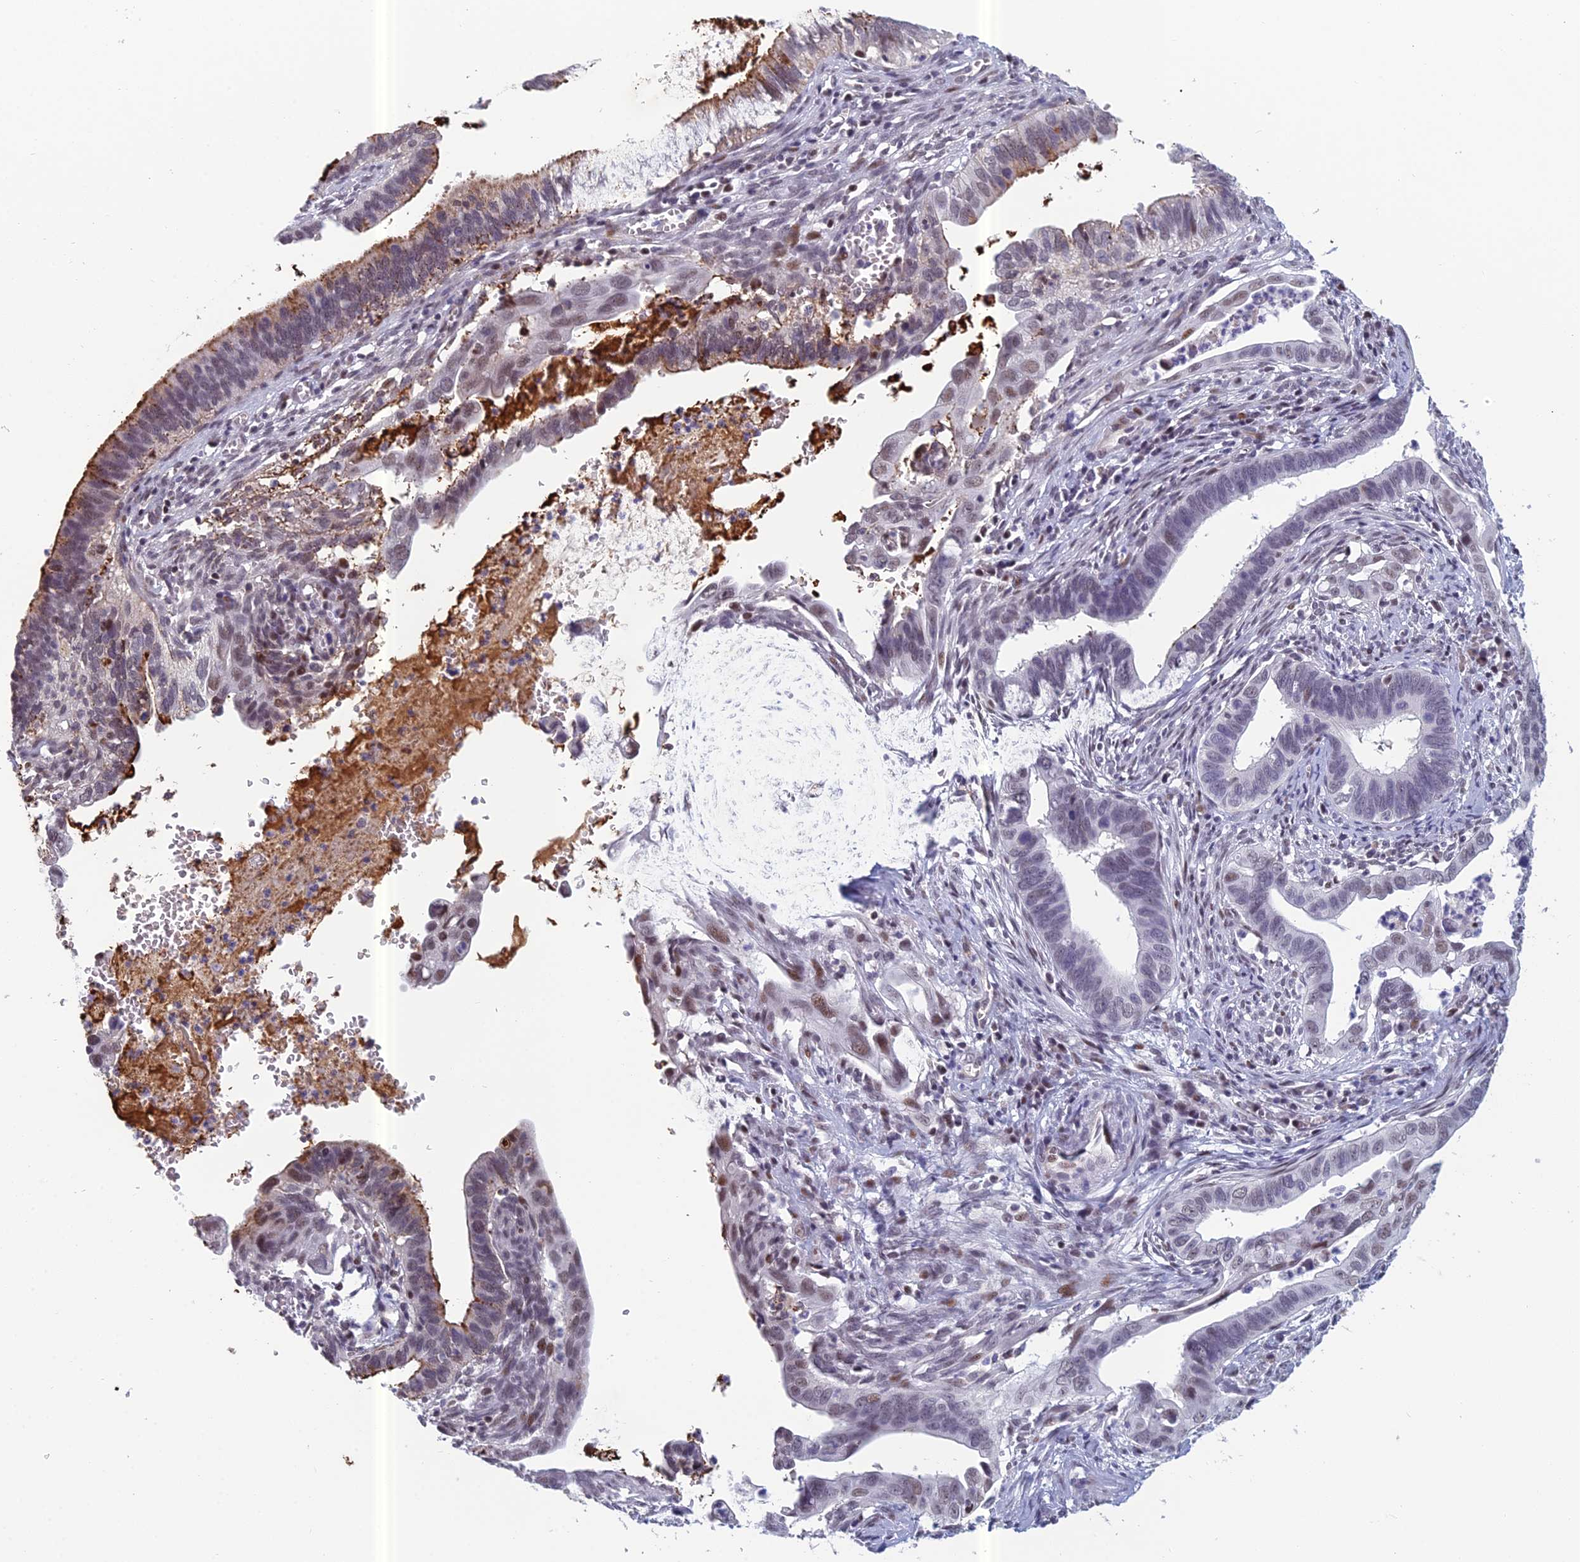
{"staining": {"intensity": "moderate", "quantity": "<25%", "location": "cytoplasmic/membranous,nuclear"}, "tissue": "cervical cancer", "cell_type": "Tumor cells", "image_type": "cancer", "snomed": [{"axis": "morphology", "description": "Adenocarcinoma, NOS"}, {"axis": "topography", "description": "Cervix"}], "caption": "DAB (3,3'-diaminobenzidine) immunohistochemical staining of human cervical cancer displays moderate cytoplasmic/membranous and nuclear protein staining in about <25% of tumor cells.", "gene": "RGS17", "patient": {"sex": "female", "age": 42}}